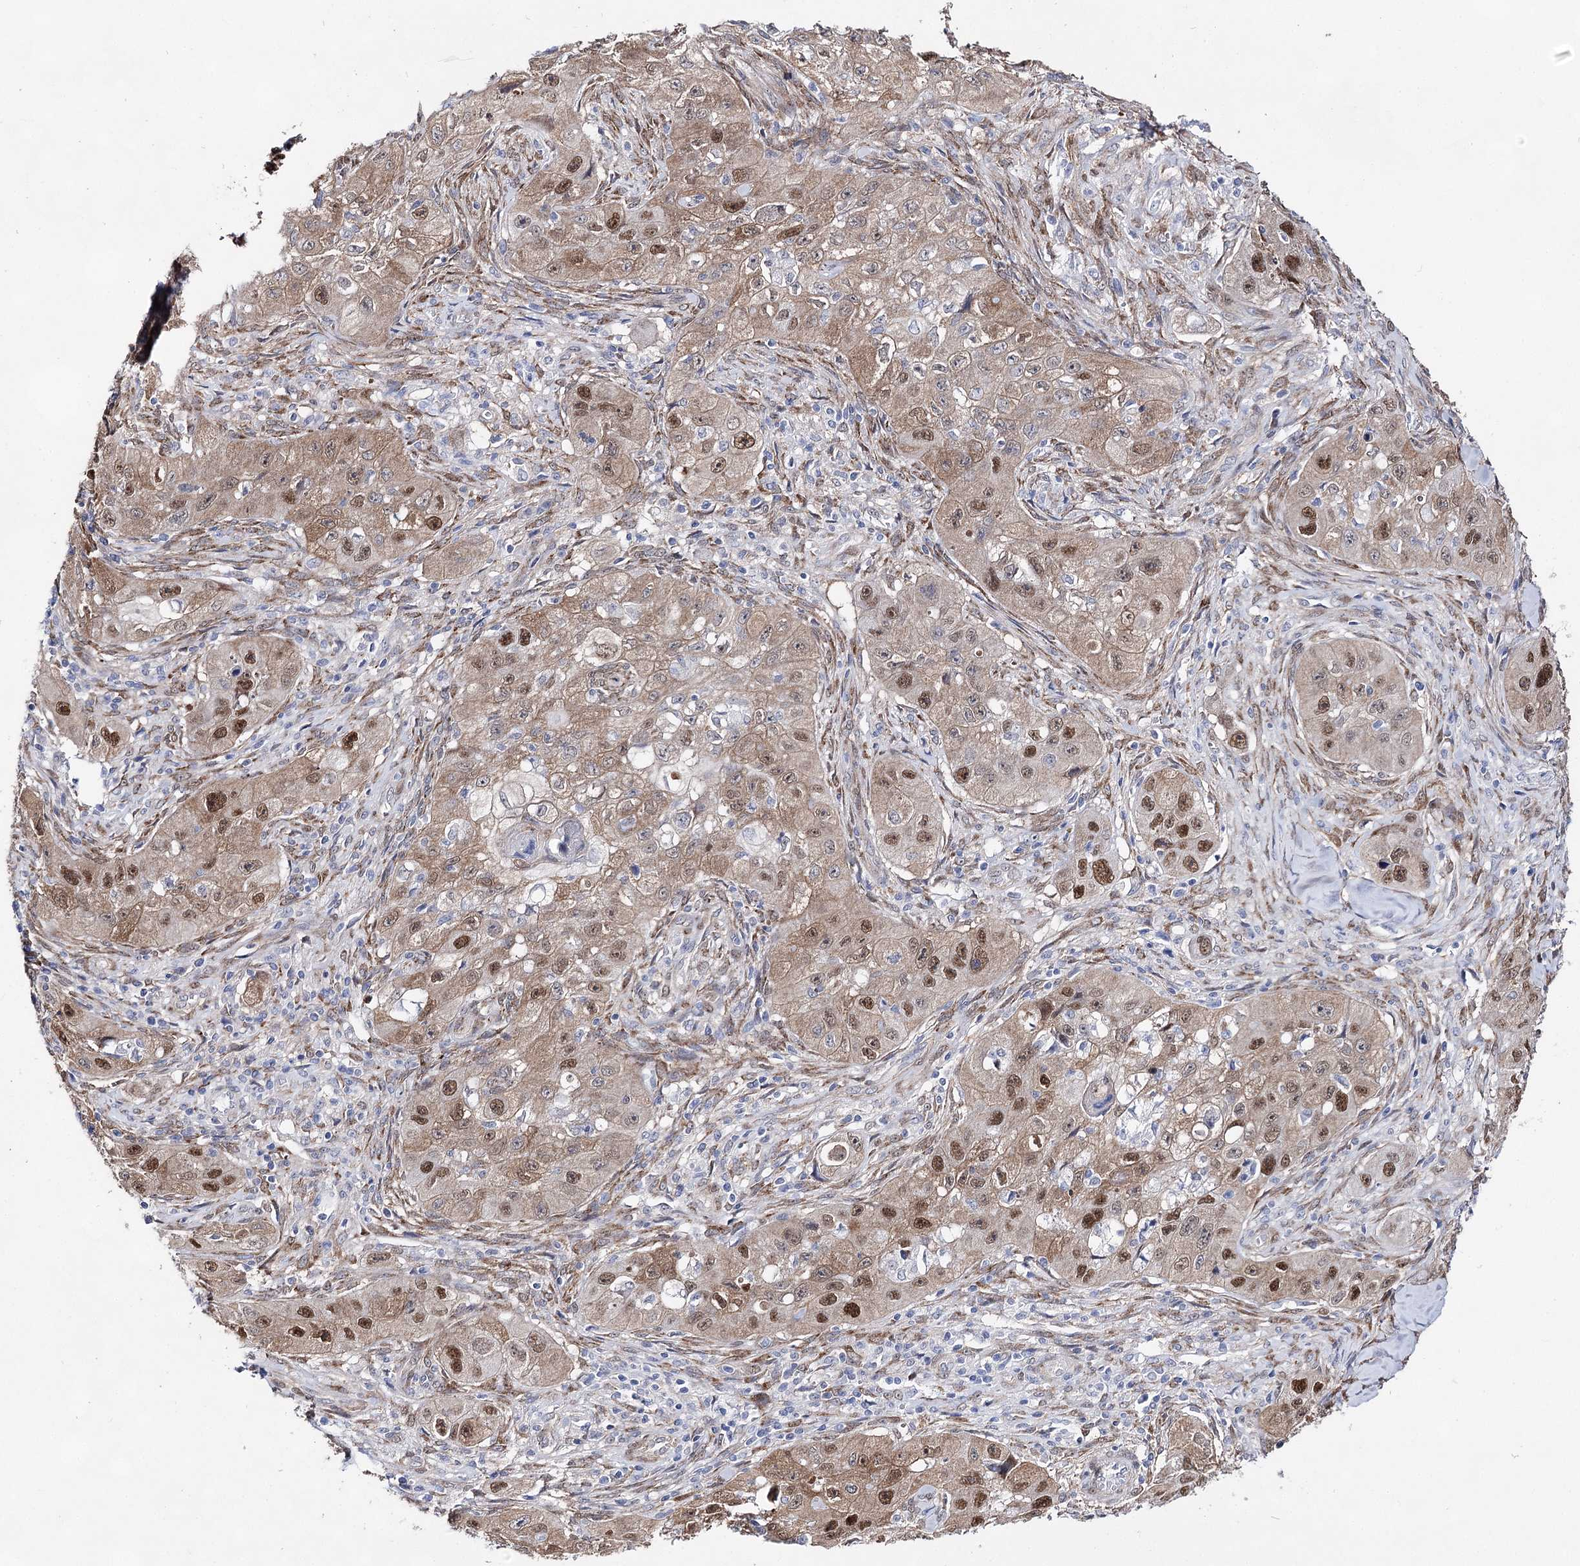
{"staining": {"intensity": "moderate", "quantity": ">75%", "location": "cytoplasmic/membranous,nuclear"}, "tissue": "skin cancer", "cell_type": "Tumor cells", "image_type": "cancer", "snomed": [{"axis": "morphology", "description": "Squamous cell carcinoma, NOS"}, {"axis": "topography", "description": "Skin"}, {"axis": "topography", "description": "Subcutis"}], "caption": "IHC of human skin squamous cell carcinoma shows medium levels of moderate cytoplasmic/membranous and nuclear staining in approximately >75% of tumor cells.", "gene": "UGDH", "patient": {"sex": "male", "age": 73}}